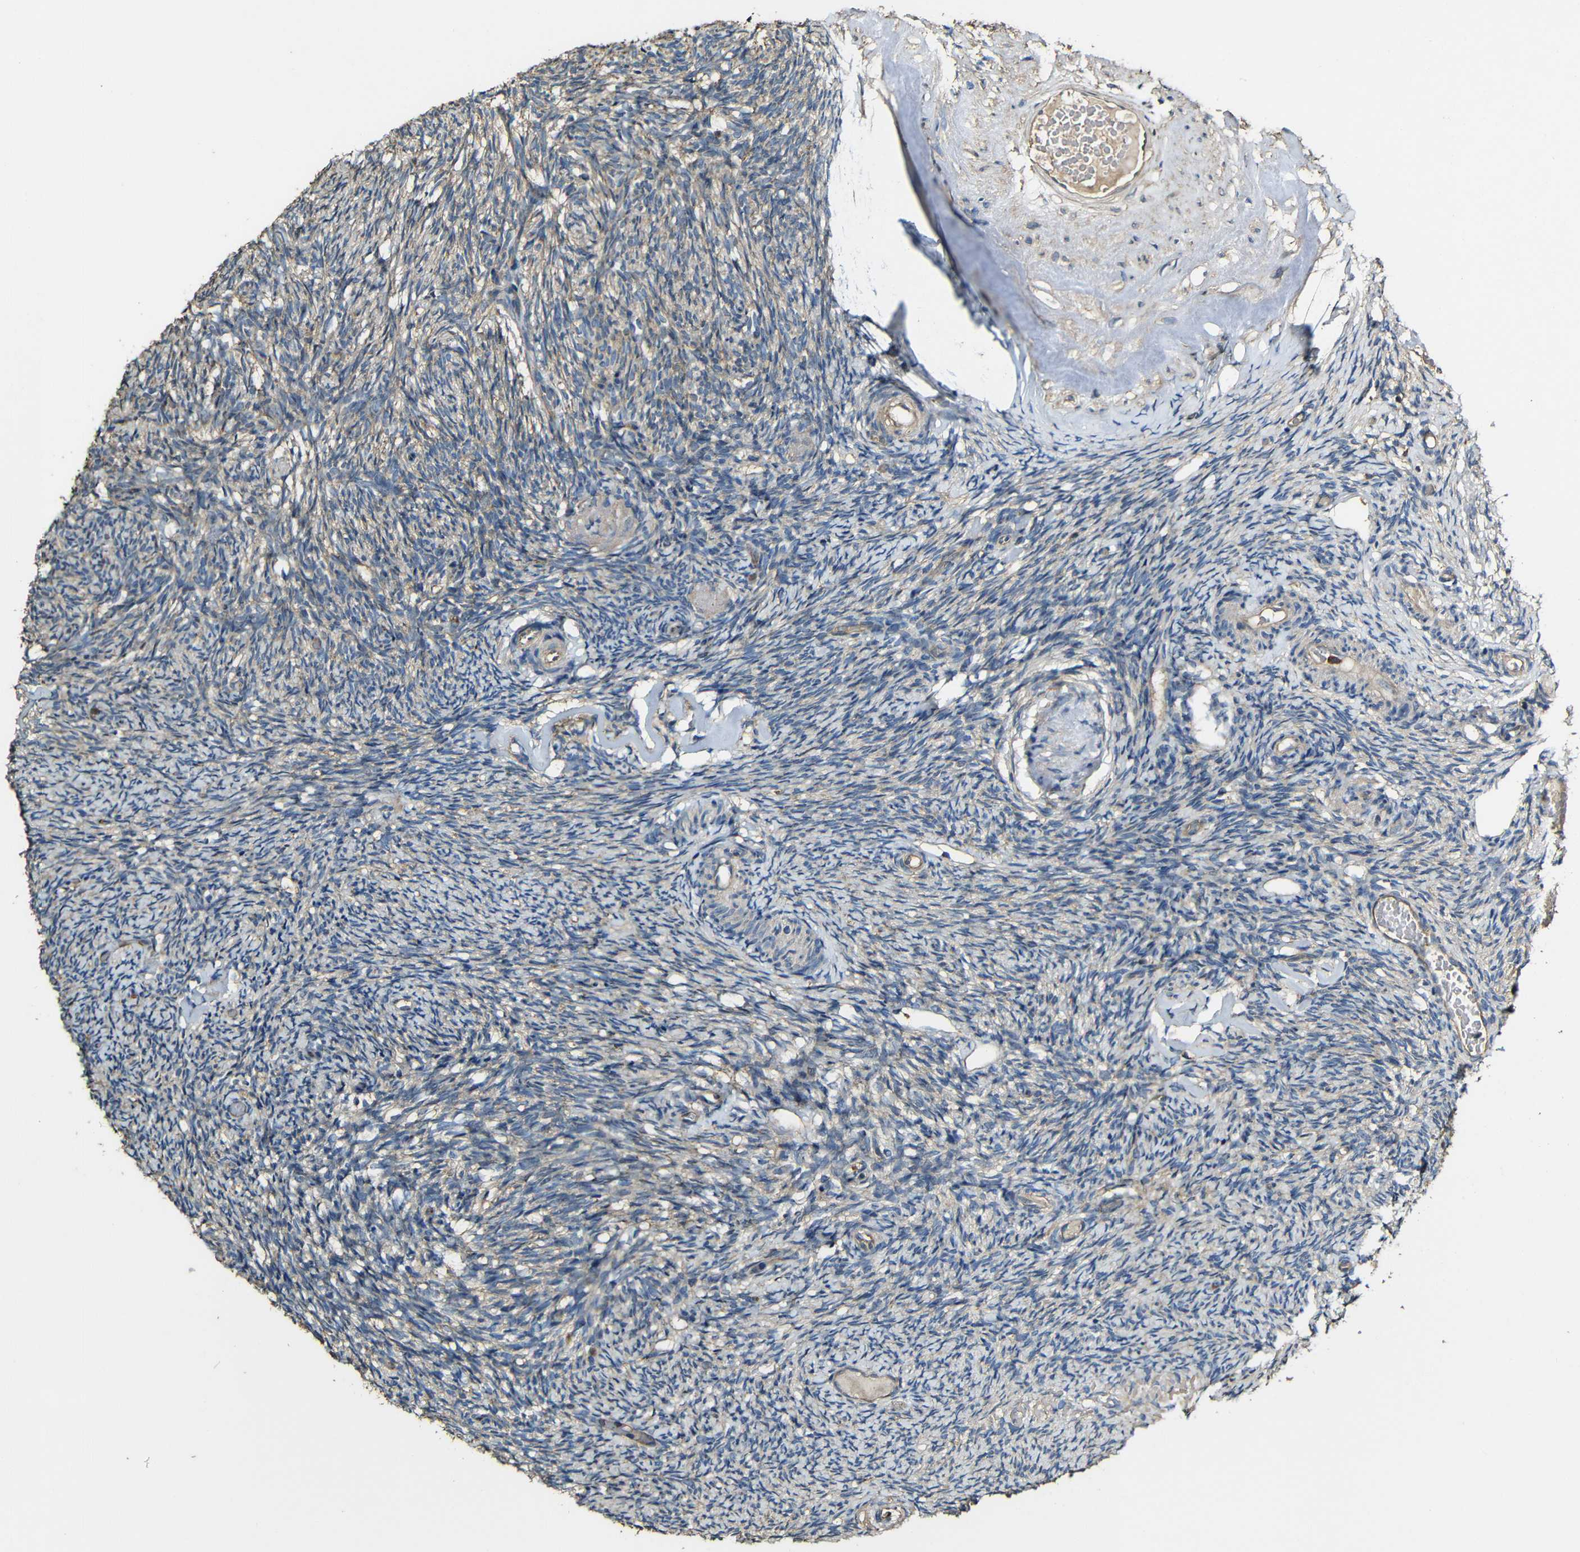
{"staining": {"intensity": "moderate", "quantity": ">75%", "location": "cytoplasmic/membranous"}, "tissue": "ovary", "cell_type": "Follicle cells", "image_type": "normal", "snomed": [{"axis": "morphology", "description": "Normal tissue, NOS"}, {"axis": "topography", "description": "Ovary"}], "caption": "IHC photomicrograph of unremarkable ovary: human ovary stained using immunohistochemistry (IHC) reveals medium levels of moderate protein expression localized specifically in the cytoplasmic/membranous of follicle cells, appearing as a cytoplasmic/membranous brown color.", "gene": "CASP8", "patient": {"sex": "female", "age": 60}}